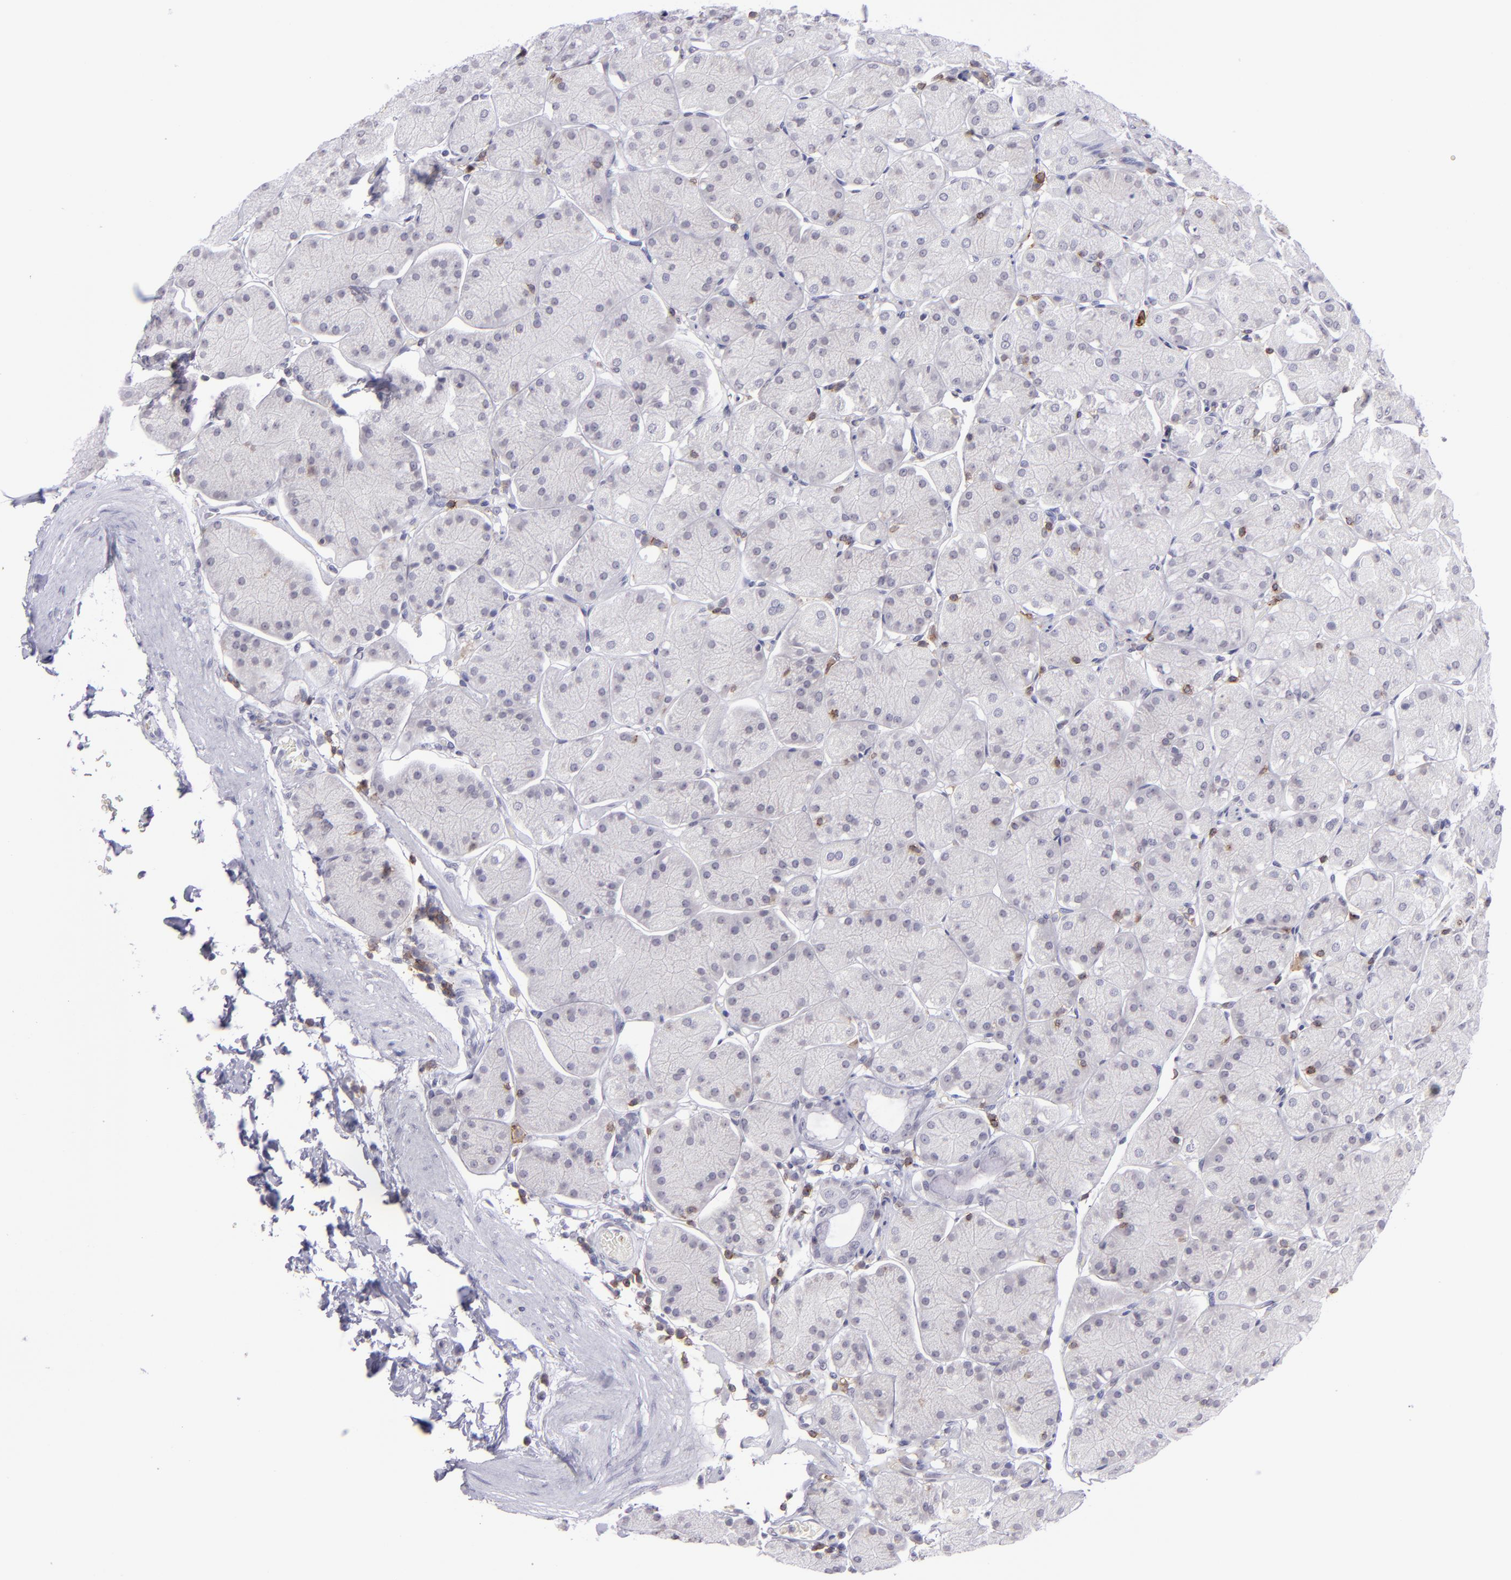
{"staining": {"intensity": "negative", "quantity": "none", "location": "none"}, "tissue": "stomach", "cell_type": "Glandular cells", "image_type": "normal", "snomed": [{"axis": "morphology", "description": "Normal tissue, NOS"}, {"axis": "topography", "description": "Stomach, upper"}, {"axis": "topography", "description": "Stomach"}], "caption": "Photomicrograph shows no protein expression in glandular cells of benign stomach. The staining is performed using DAB (3,3'-diaminobenzidine) brown chromogen with nuclei counter-stained in using hematoxylin.", "gene": "CD48", "patient": {"sex": "male", "age": 76}}